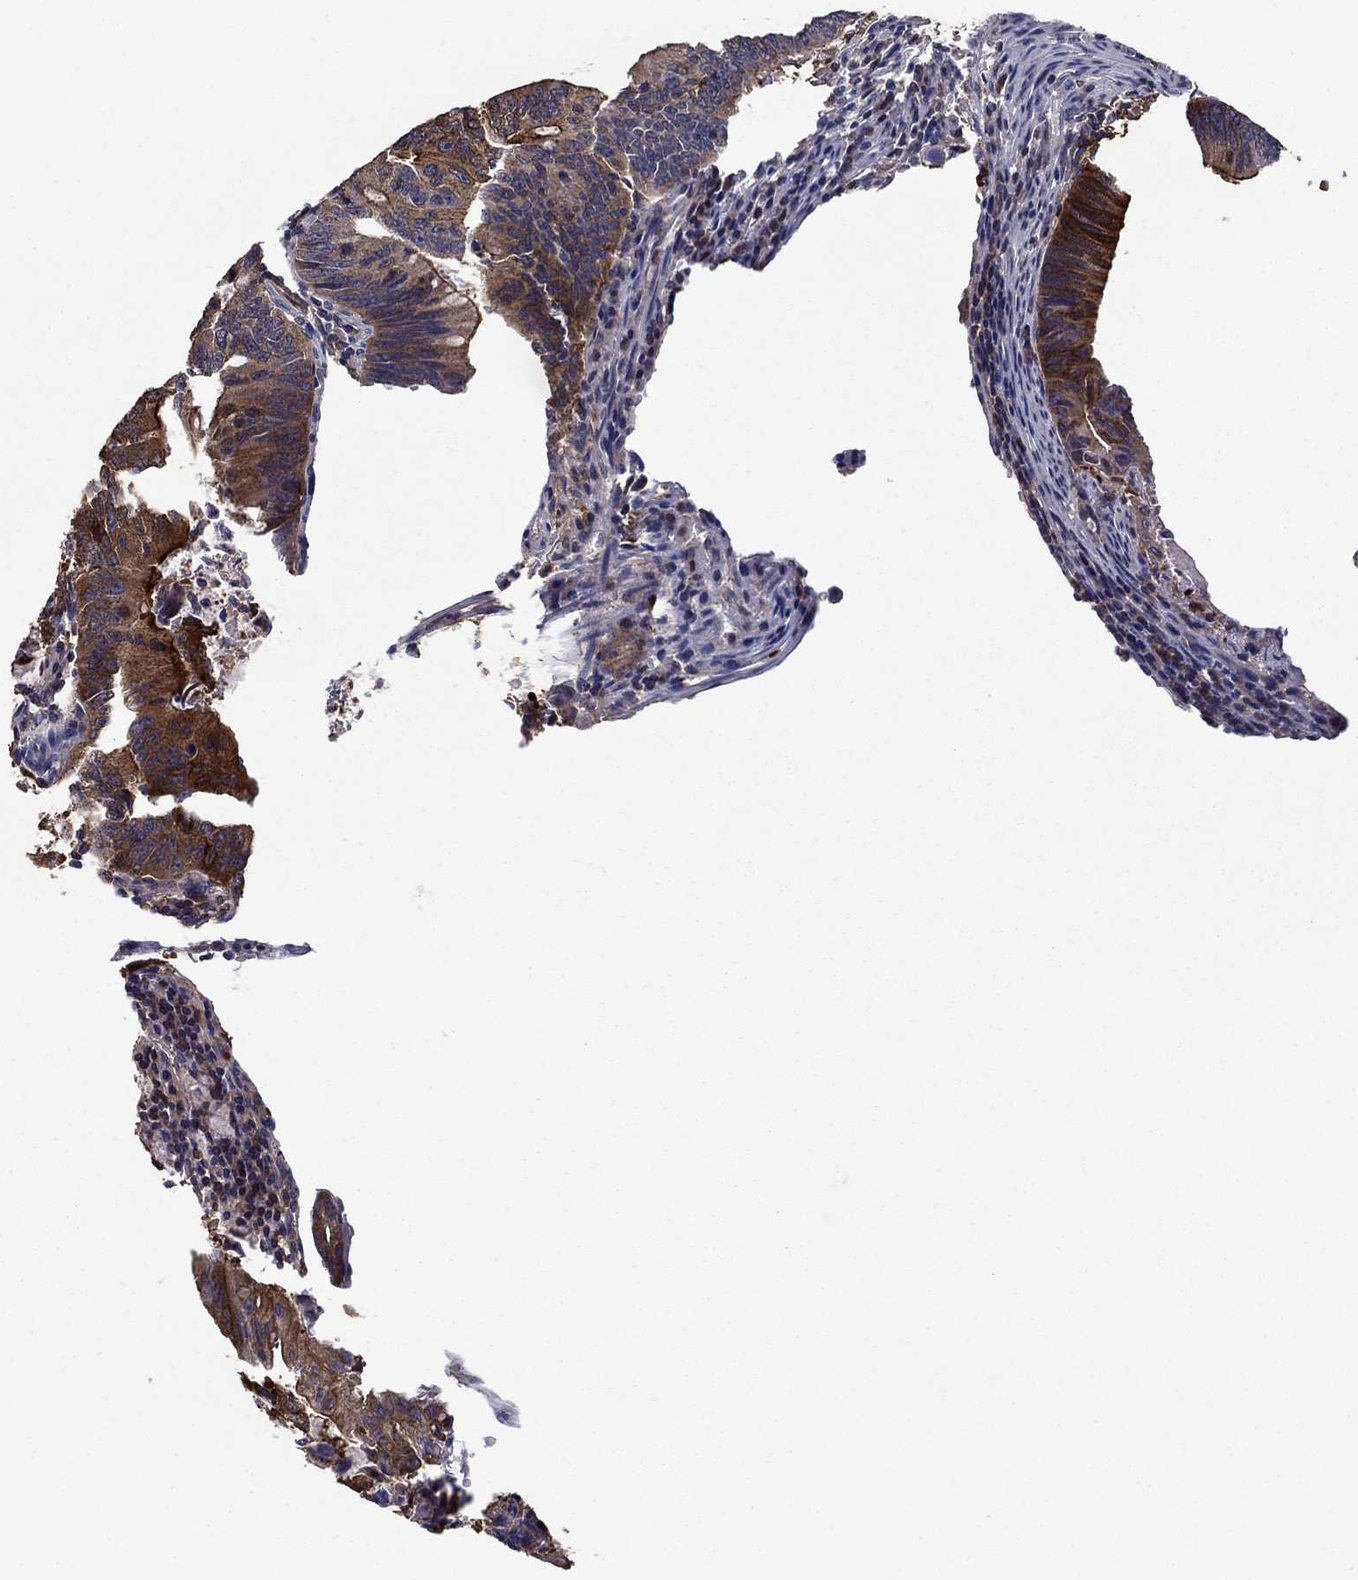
{"staining": {"intensity": "strong", "quantity": "<25%", "location": "cytoplasmic/membranous"}, "tissue": "colorectal cancer", "cell_type": "Tumor cells", "image_type": "cancer", "snomed": [{"axis": "morphology", "description": "Adenocarcinoma, NOS"}, {"axis": "topography", "description": "Colon"}], "caption": "Protein staining of colorectal cancer tissue shows strong cytoplasmic/membranous positivity in about <25% of tumor cells. (IHC, brightfield microscopy, high magnification).", "gene": "DVL1", "patient": {"sex": "female", "age": 87}}